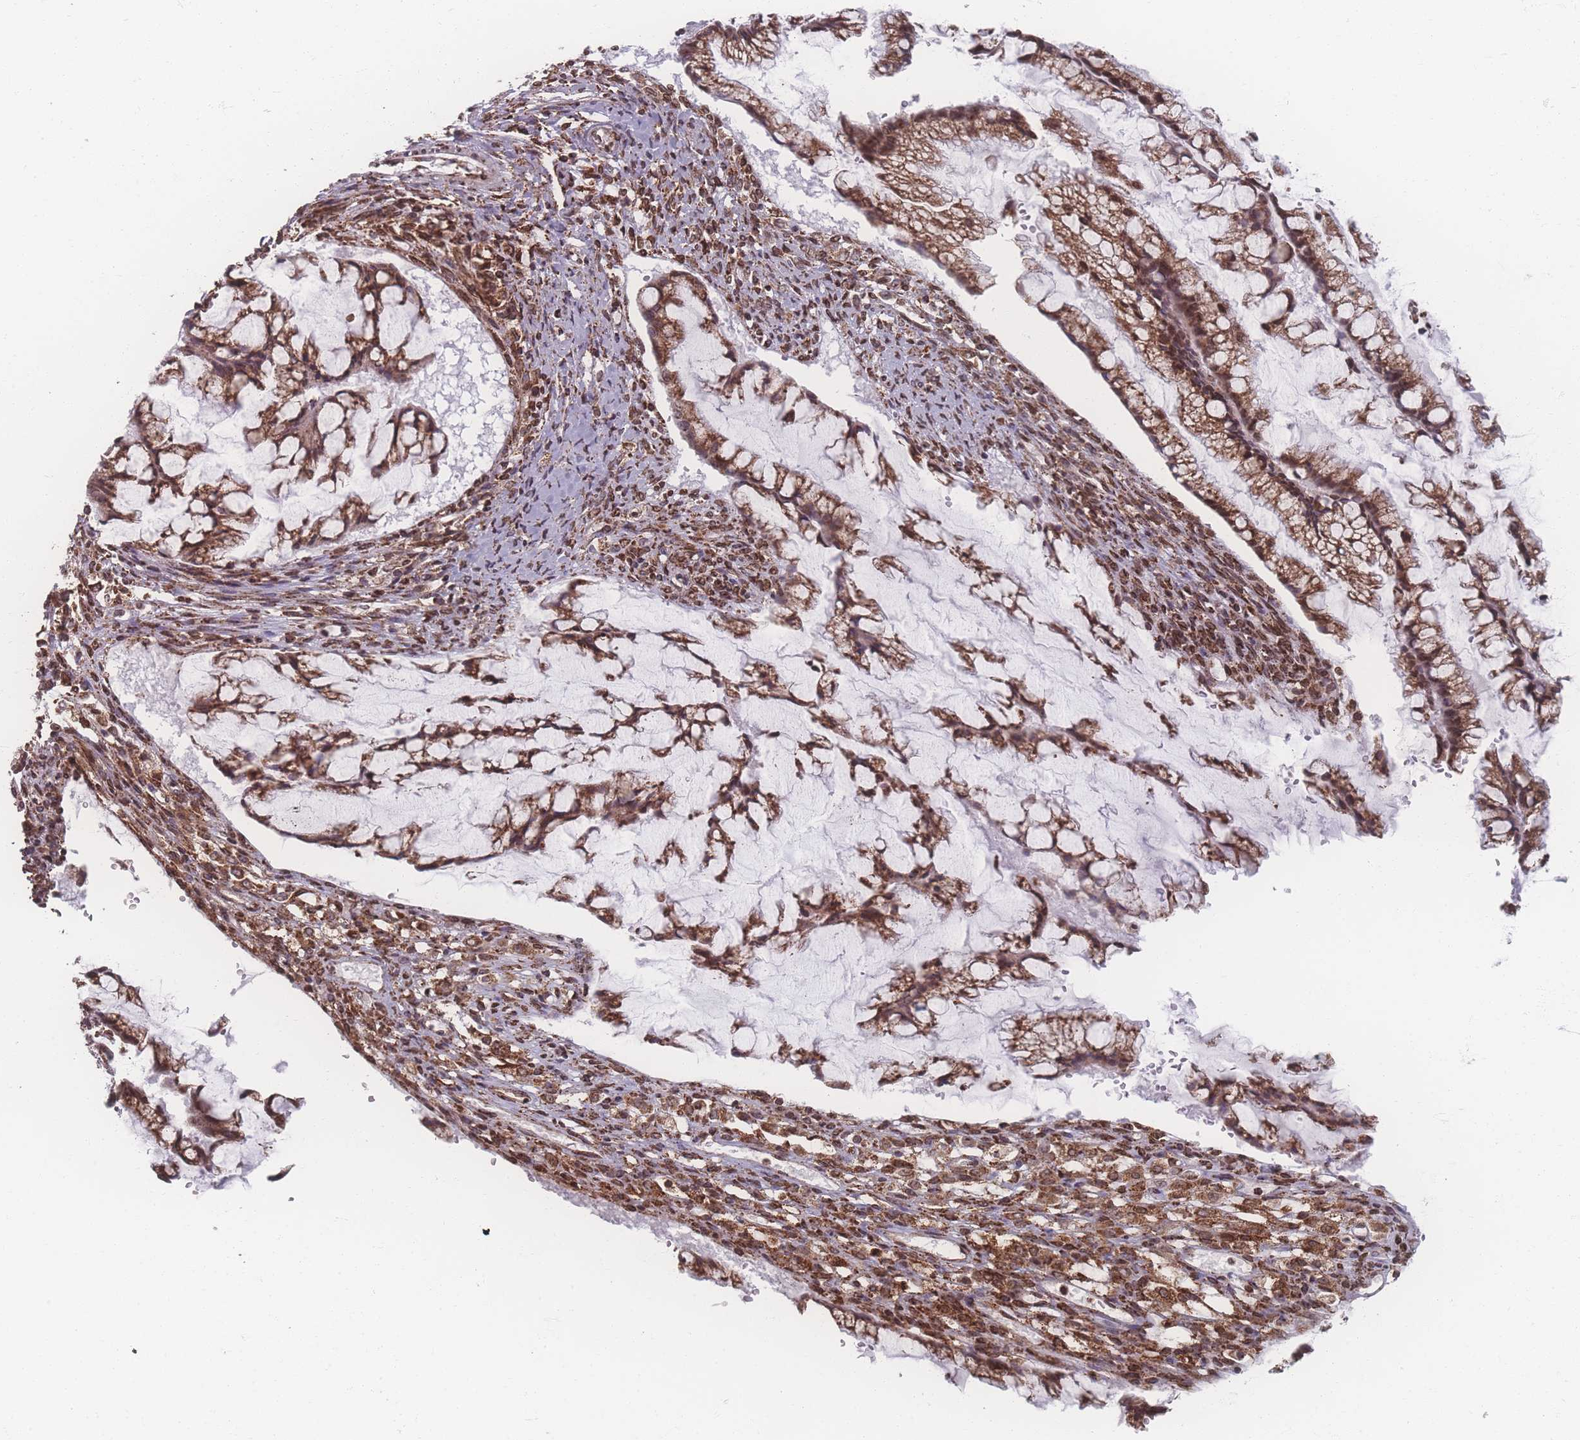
{"staining": {"intensity": "moderate", "quantity": ">75%", "location": "cytoplasmic/membranous,nuclear"}, "tissue": "ovarian cancer", "cell_type": "Tumor cells", "image_type": "cancer", "snomed": [{"axis": "morphology", "description": "Cystadenocarcinoma, mucinous, NOS"}, {"axis": "topography", "description": "Ovary"}], "caption": "Ovarian mucinous cystadenocarcinoma stained with immunohistochemistry (IHC) displays moderate cytoplasmic/membranous and nuclear staining in about >75% of tumor cells. The protein is stained brown, and the nuclei are stained in blue (DAB IHC with brightfield microscopy, high magnification).", "gene": "ZC3H13", "patient": {"sex": "female", "age": 73}}